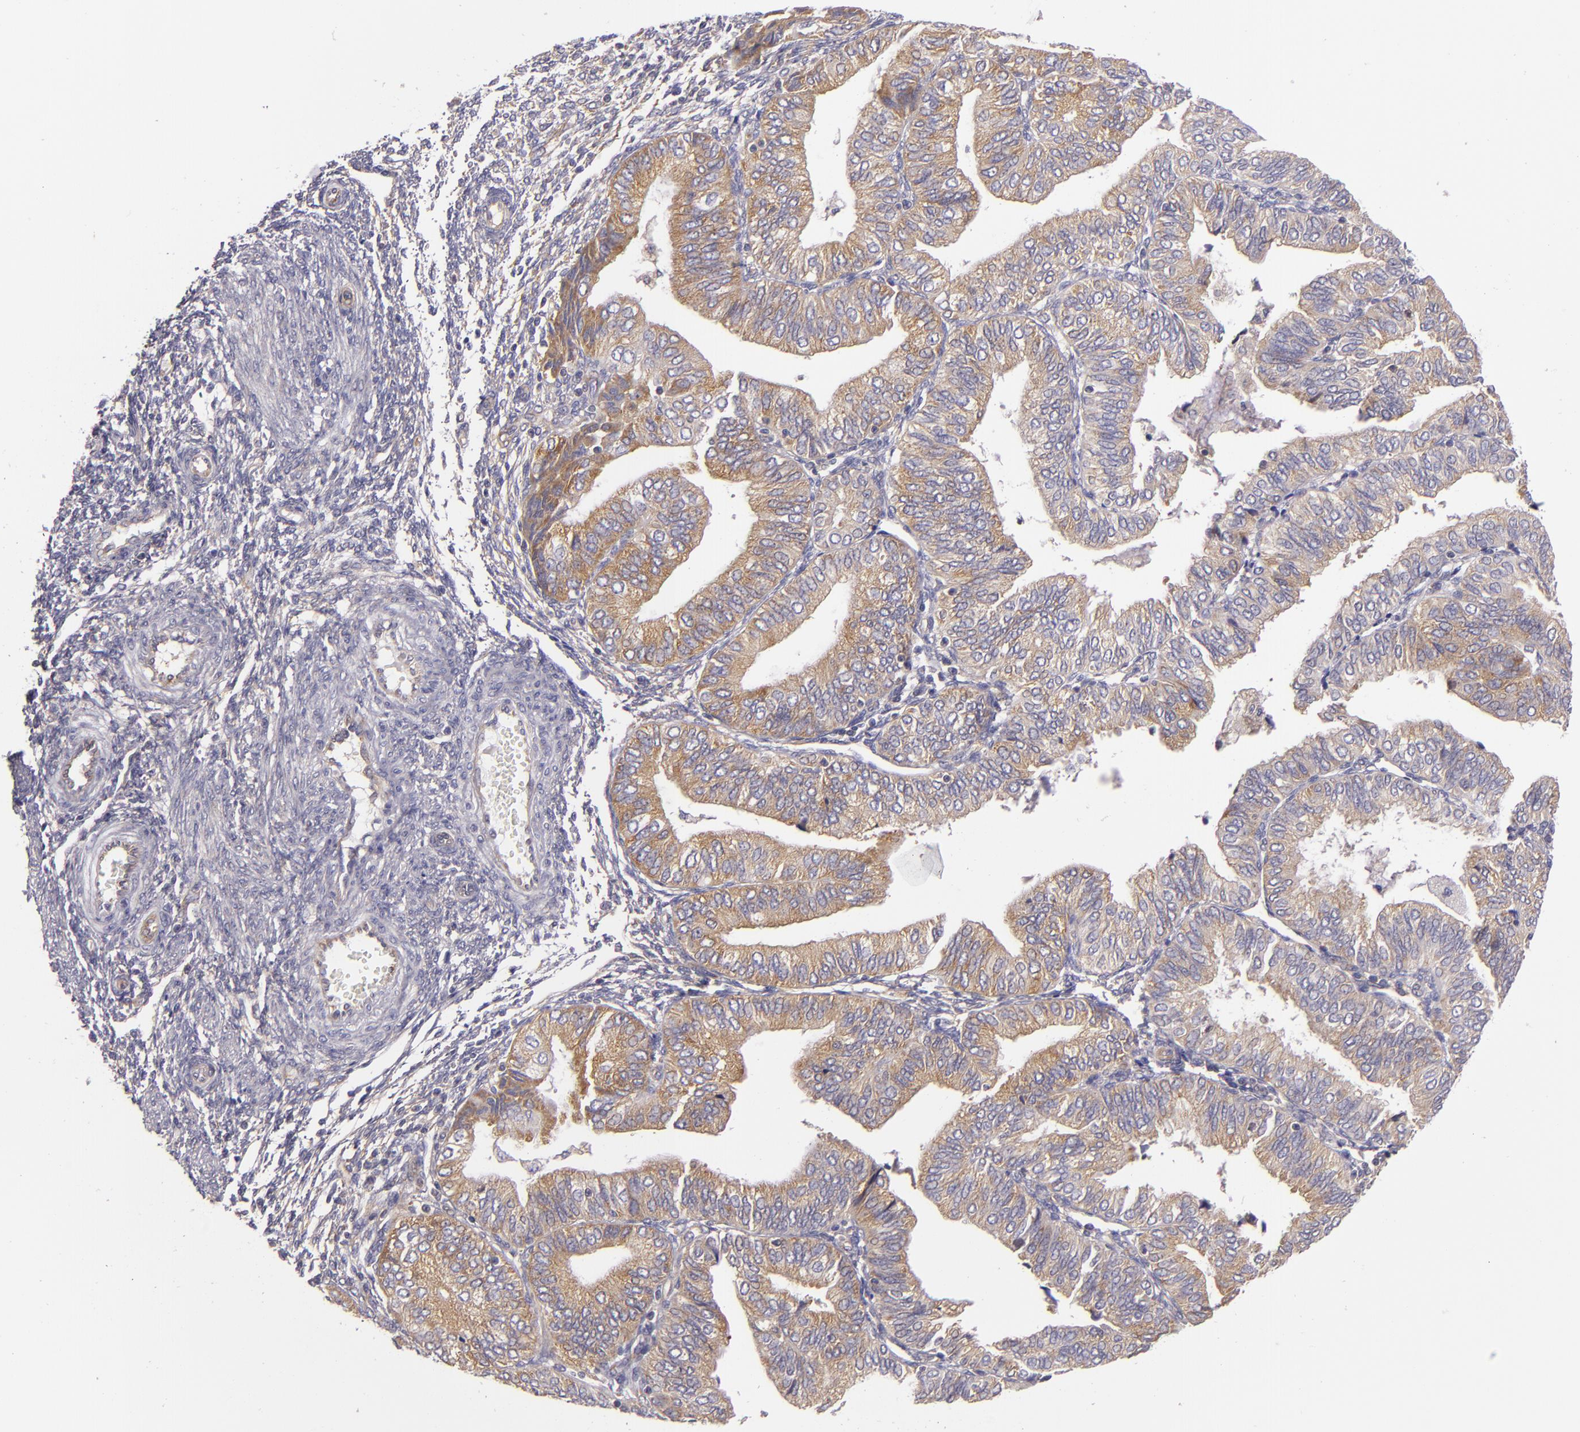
{"staining": {"intensity": "weak", "quantity": "25%-75%", "location": "cytoplasmic/membranous"}, "tissue": "endometrial cancer", "cell_type": "Tumor cells", "image_type": "cancer", "snomed": [{"axis": "morphology", "description": "Adenocarcinoma, NOS"}, {"axis": "topography", "description": "Endometrium"}], "caption": "This micrograph reveals endometrial cancer stained with immunohistochemistry to label a protein in brown. The cytoplasmic/membranous of tumor cells show weak positivity for the protein. Nuclei are counter-stained blue.", "gene": "UPF3B", "patient": {"sex": "female", "age": 51}}